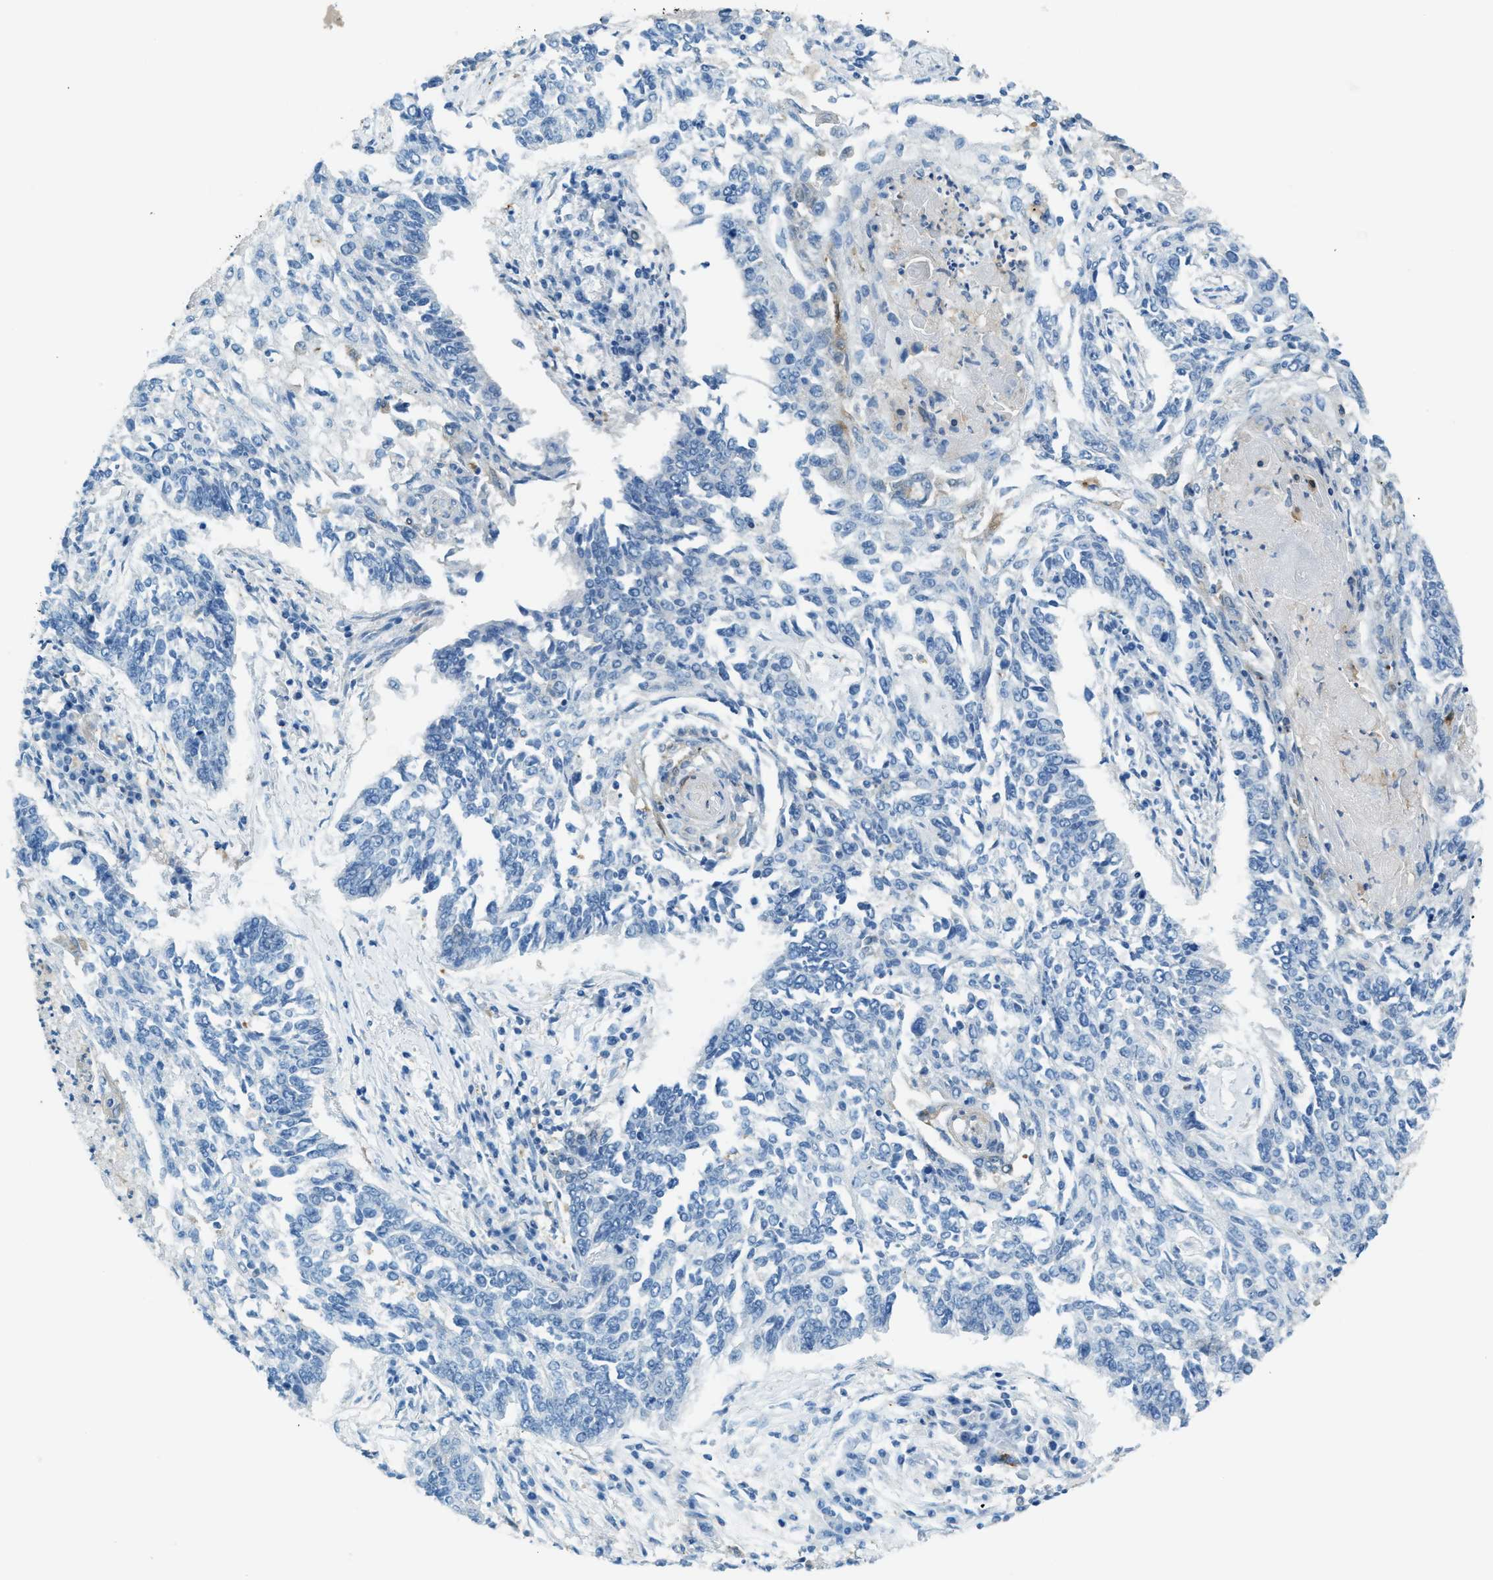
{"staining": {"intensity": "negative", "quantity": "none", "location": "none"}, "tissue": "lung cancer", "cell_type": "Tumor cells", "image_type": "cancer", "snomed": [{"axis": "morphology", "description": "Normal tissue, NOS"}, {"axis": "morphology", "description": "Squamous cell carcinoma, NOS"}, {"axis": "topography", "description": "Cartilage tissue"}, {"axis": "topography", "description": "Bronchus"}, {"axis": "topography", "description": "Lung"}], "caption": "There is no significant staining in tumor cells of squamous cell carcinoma (lung).", "gene": "MATCAP2", "patient": {"sex": "female", "age": 49}}